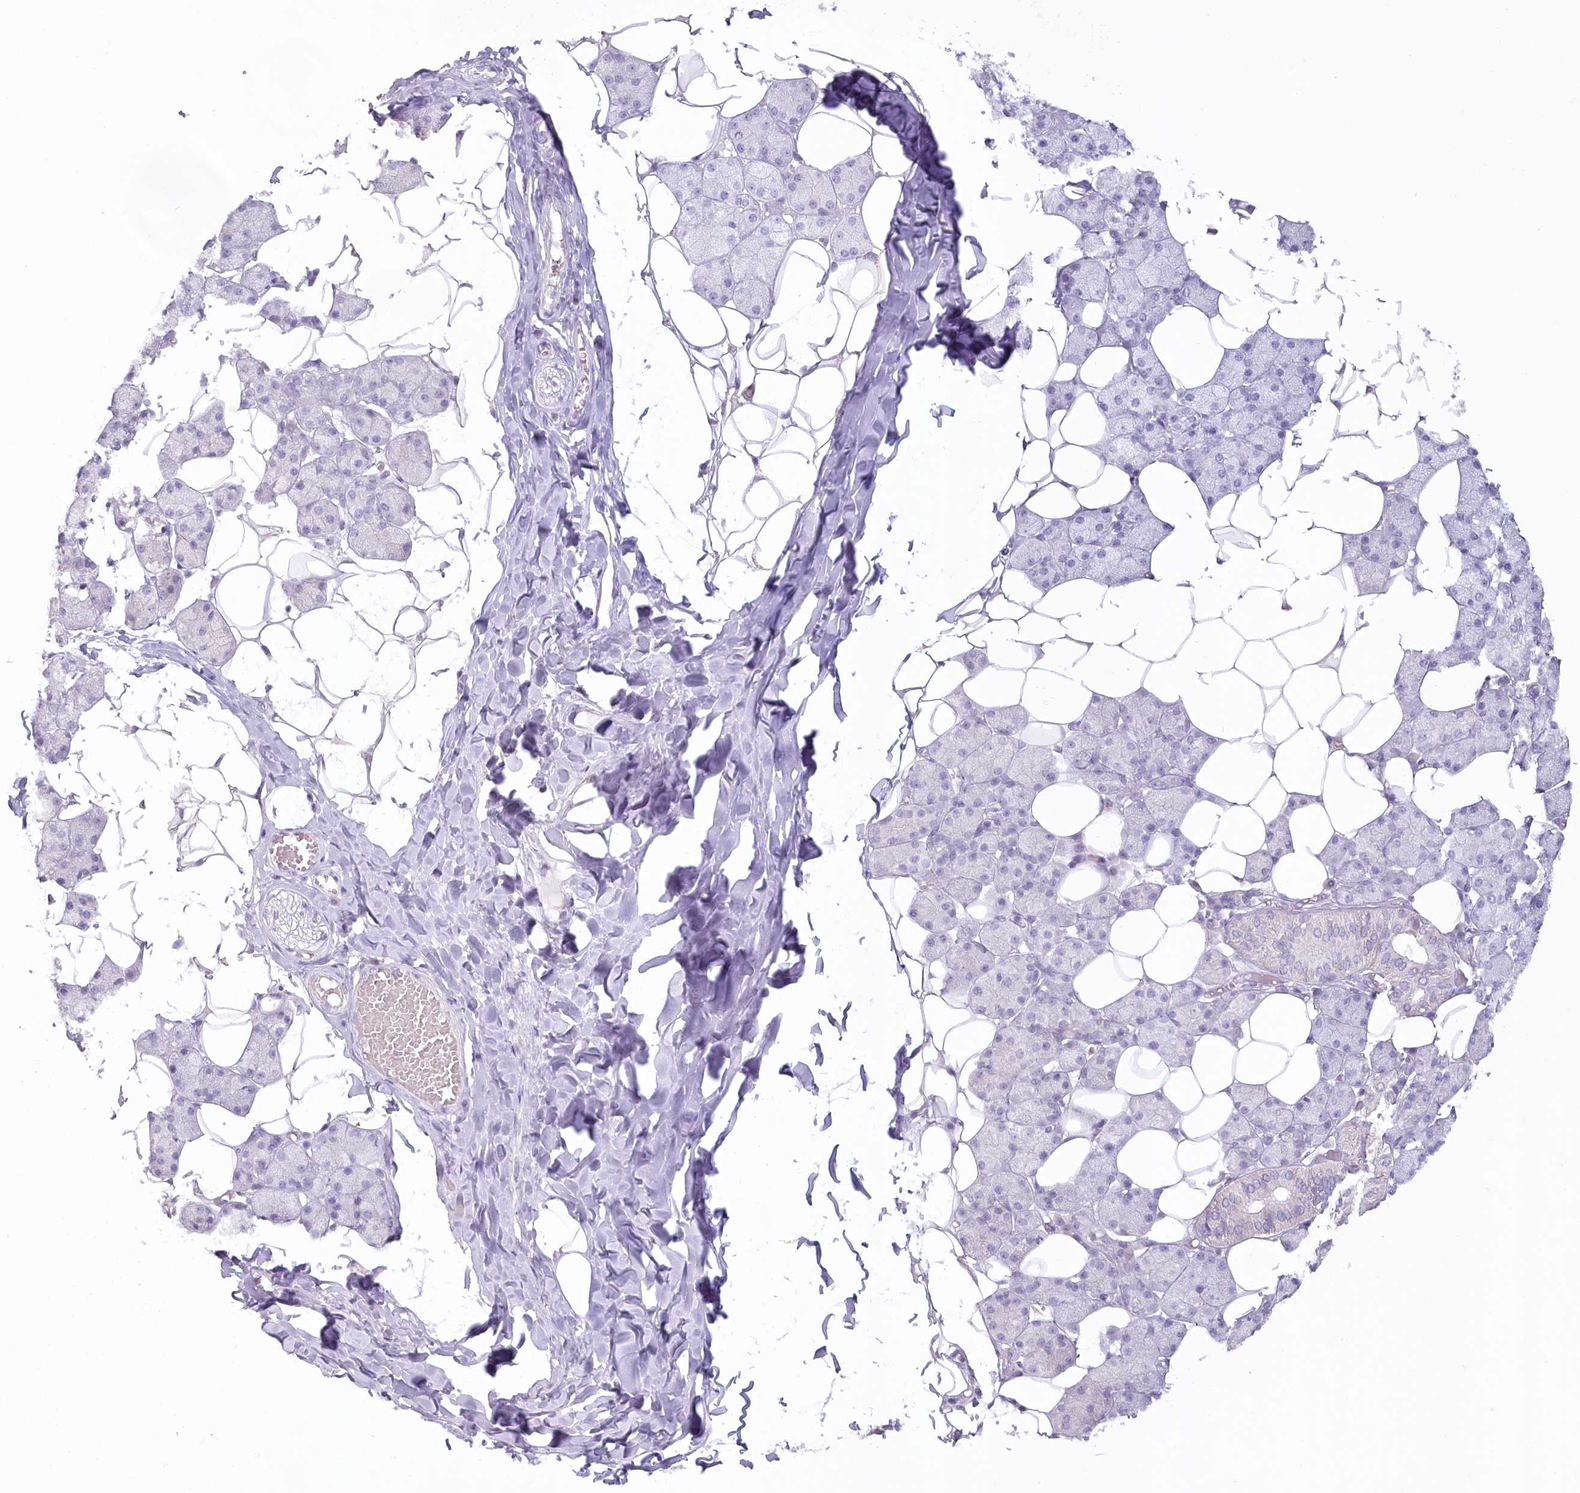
{"staining": {"intensity": "negative", "quantity": "none", "location": "none"}, "tissue": "salivary gland", "cell_type": "Glandular cells", "image_type": "normal", "snomed": [{"axis": "morphology", "description": "Normal tissue, NOS"}, {"axis": "topography", "description": "Salivary gland"}], "caption": "Immunohistochemistry micrograph of benign salivary gland: human salivary gland stained with DAB displays no significant protein expression in glandular cells.", "gene": "USP11", "patient": {"sex": "female", "age": 33}}